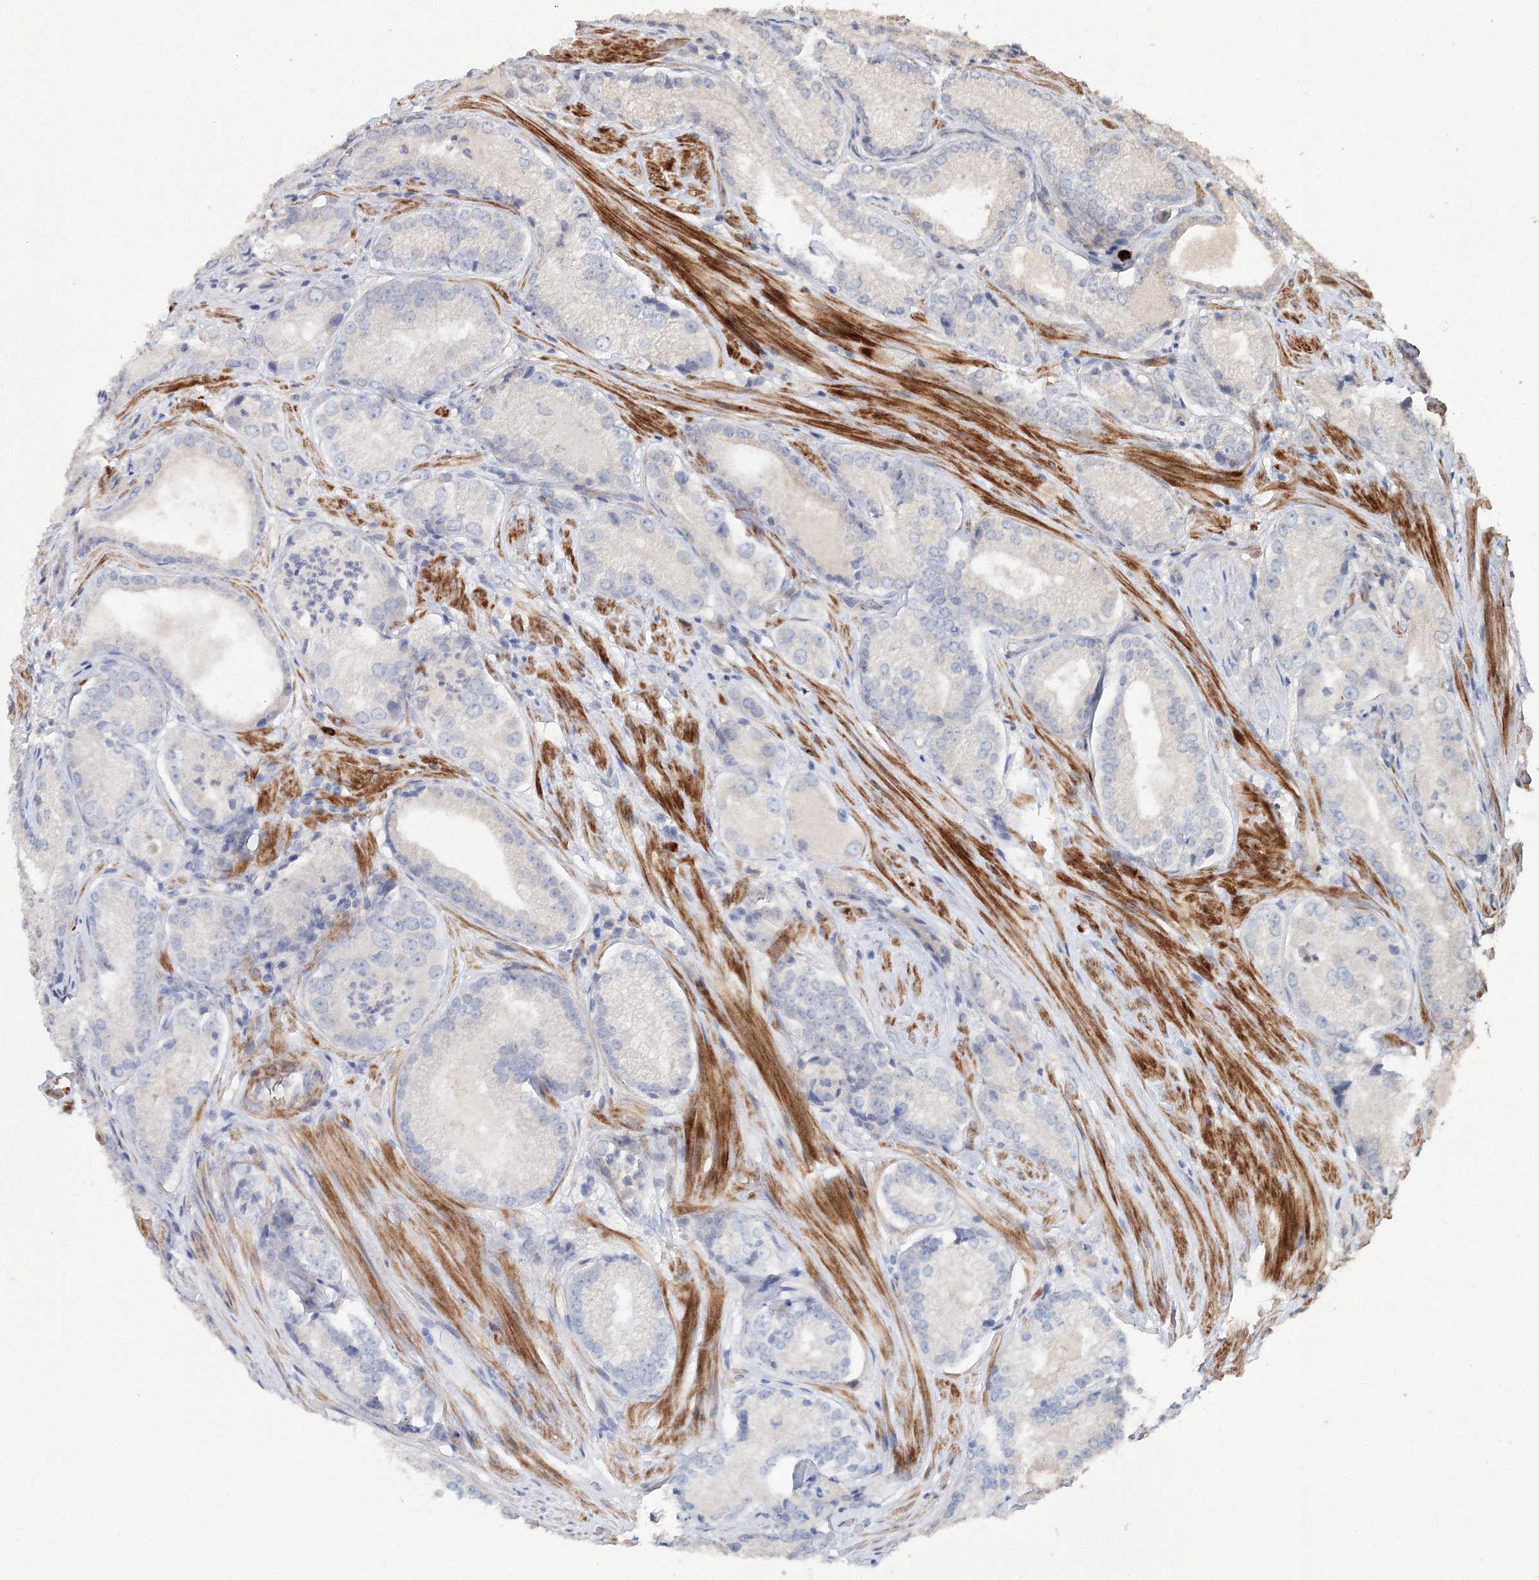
{"staining": {"intensity": "negative", "quantity": "none", "location": "none"}, "tissue": "prostate cancer", "cell_type": "Tumor cells", "image_type": "cancer", "snomed": [{"axis": "morphology", "description": "Adenocarcinoma, Low grade"}, {"axis": "topography", "description": "Prostate"}], "caption": "Immunohistochemical staining of low-grade adenocarcinoma (prostate) reveals no significant positivity in tumor cells.", "gene": "NALF2", "patient": {"sex": "male", "age": 54}}